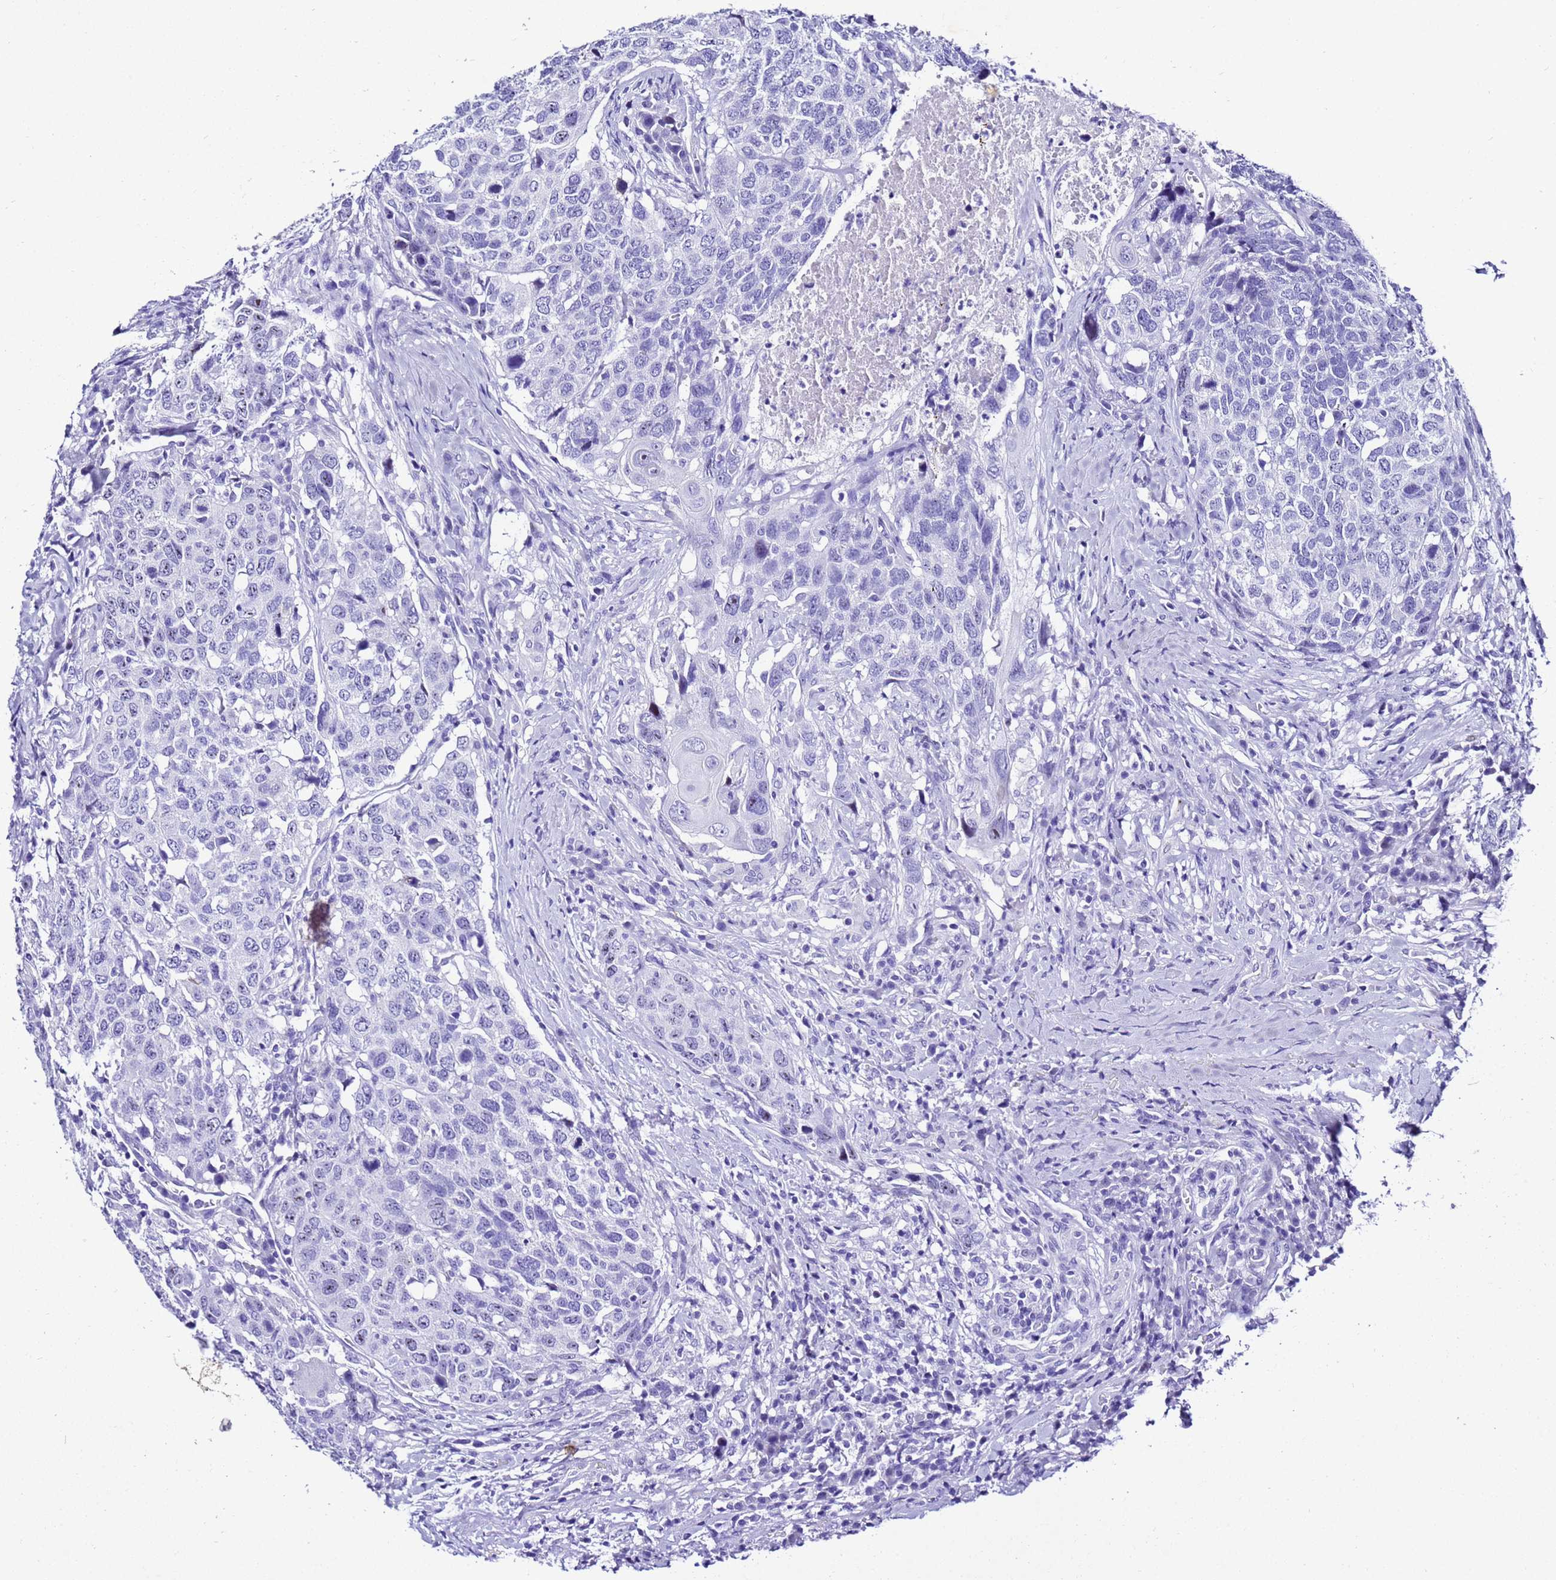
{"staining": {"intensity": "negative", "quantity": "none", "location": "none"}, "tissue": "head and neck cancer", "cell_type": "Tumor cells", "image_type": "cancer", "snomed": [{"axis": "morphology", "description": "Squamous cell carcinoma, NOS"}, {"axis": "topography", "description": "Head-Neck"}], "caption": "Human squamous cell carcinoma (head and neck) stained for a protein using immunohistochemistry (IHC) displays no staining in tumor cells.", "gene": "ZNF417", "patient": {"sex": "male", "age": 66}}